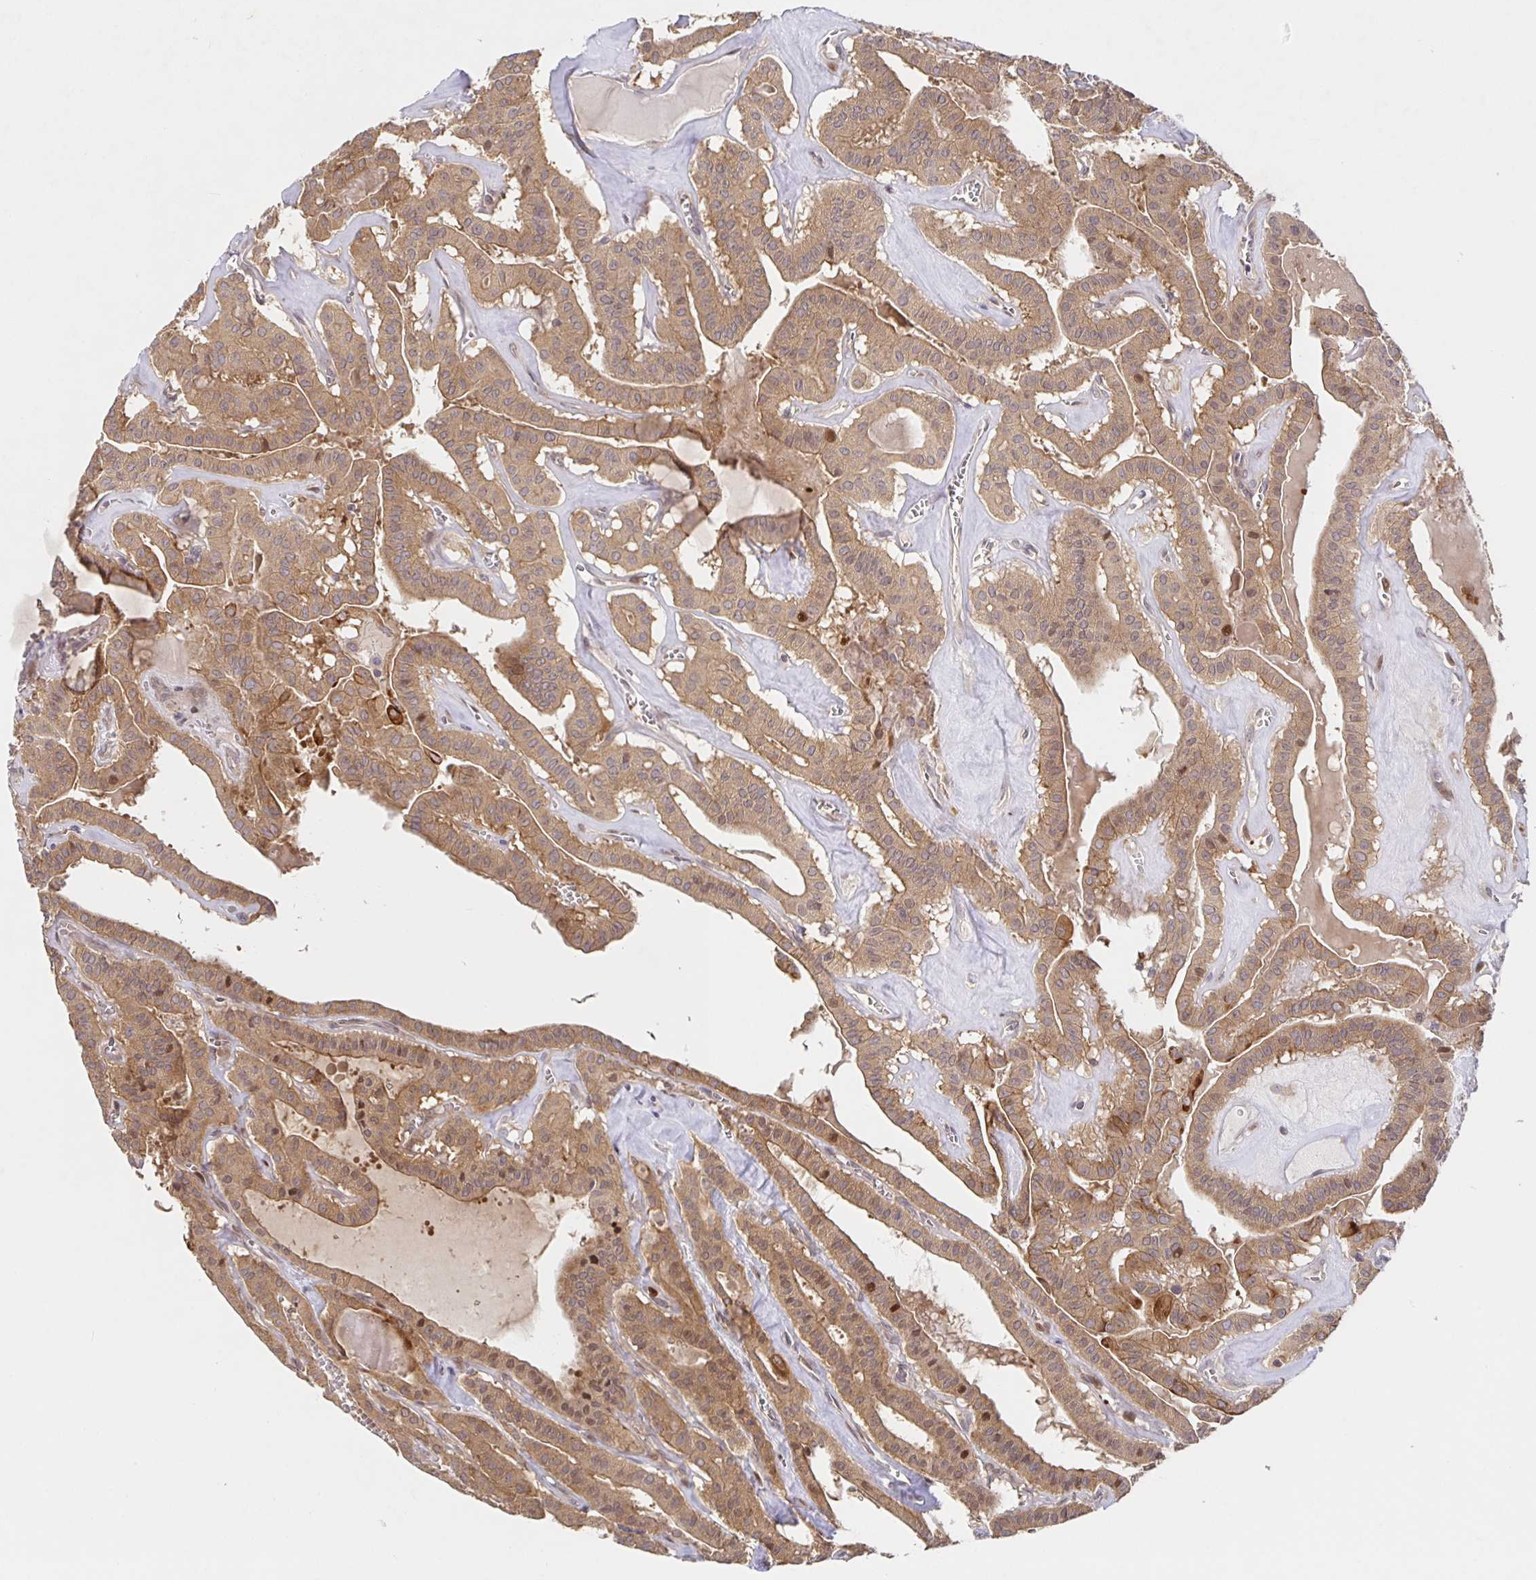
{"staining": {"intensity": "moderate", "quantity": ">75%", "location": "cytoplasmic/membranous"}, "tissue": "thyroid cancer", "cell_type": "Tumor cells", "image_type": "cancer", "snomed": [{"axis": "morphology", "description": "Papillary adenocarcinoma, NOS"}, {"axis": "topography", "description": "Thyroid gland"}], "caption": "Human thyroid papillary adenocarcinoma stained for a protein (brown) exhibits moderate cytoplasmic/membranous positive positivity in approximately >75% of tumor cells.", "gene": "AACS", "patient": {"sex": "male", "age": 52}}